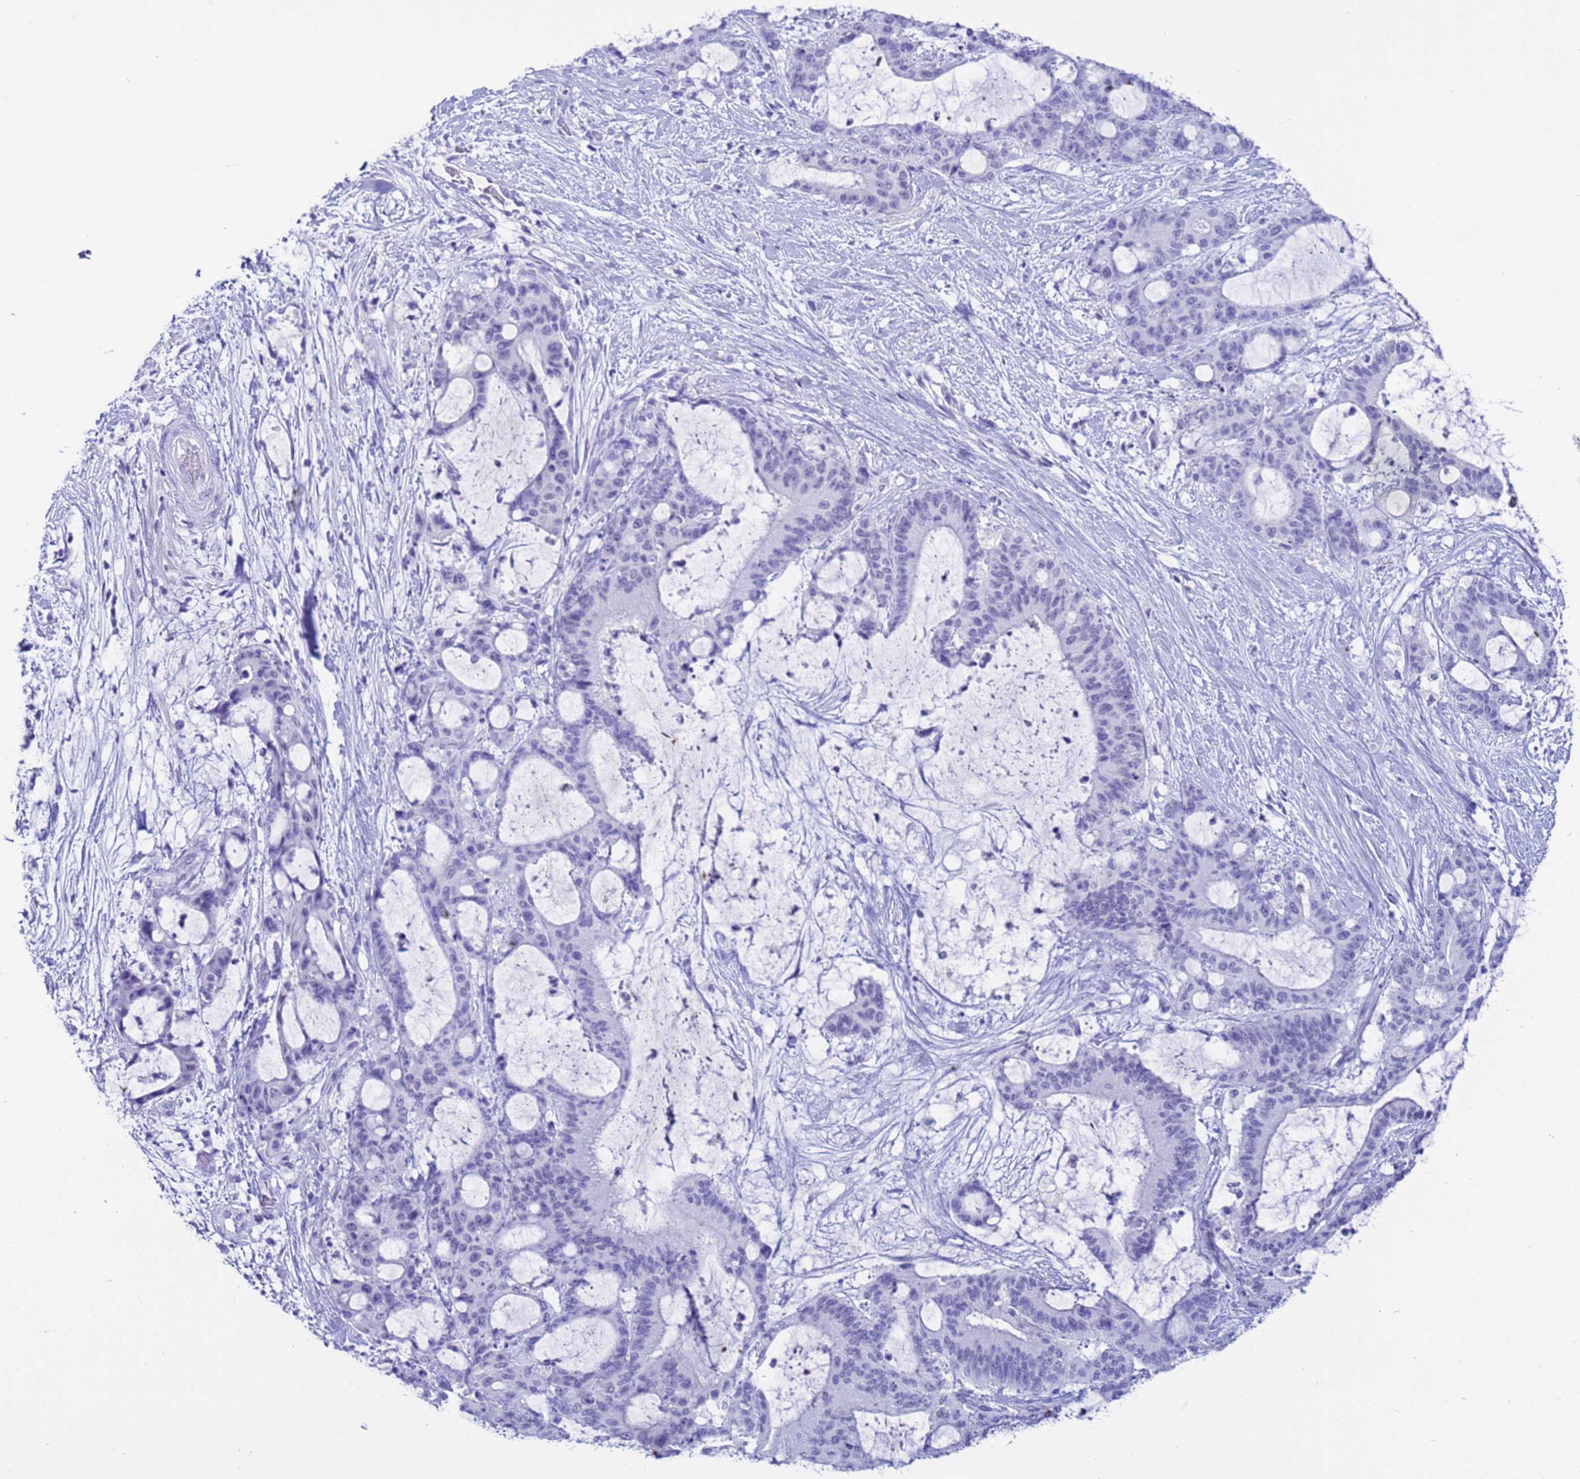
{"staining": {"intensity": "negative", "quantity": "none", "location": "none"}, "tissue": "liver cancer", "cell_type": "Tumor cells", "image_type": "cancer", "snomed": [{"axis": "morphology", "description": "Normal tissue, NOS"}, {"axis": "morphology", "description": "Cholangiocarcinoma"}, {"axis": "topography", "description": "Liver"}, {"axis": "topography", "description": "Peripheral nerve tissue"}], "caption": "Human cholangiocarcinoma (liver) stained for a protein using immunohistochemistry reveals no positivity in tumor cells.", "gene": "CKM", "patient": {"sex": "female", "age": 73}}